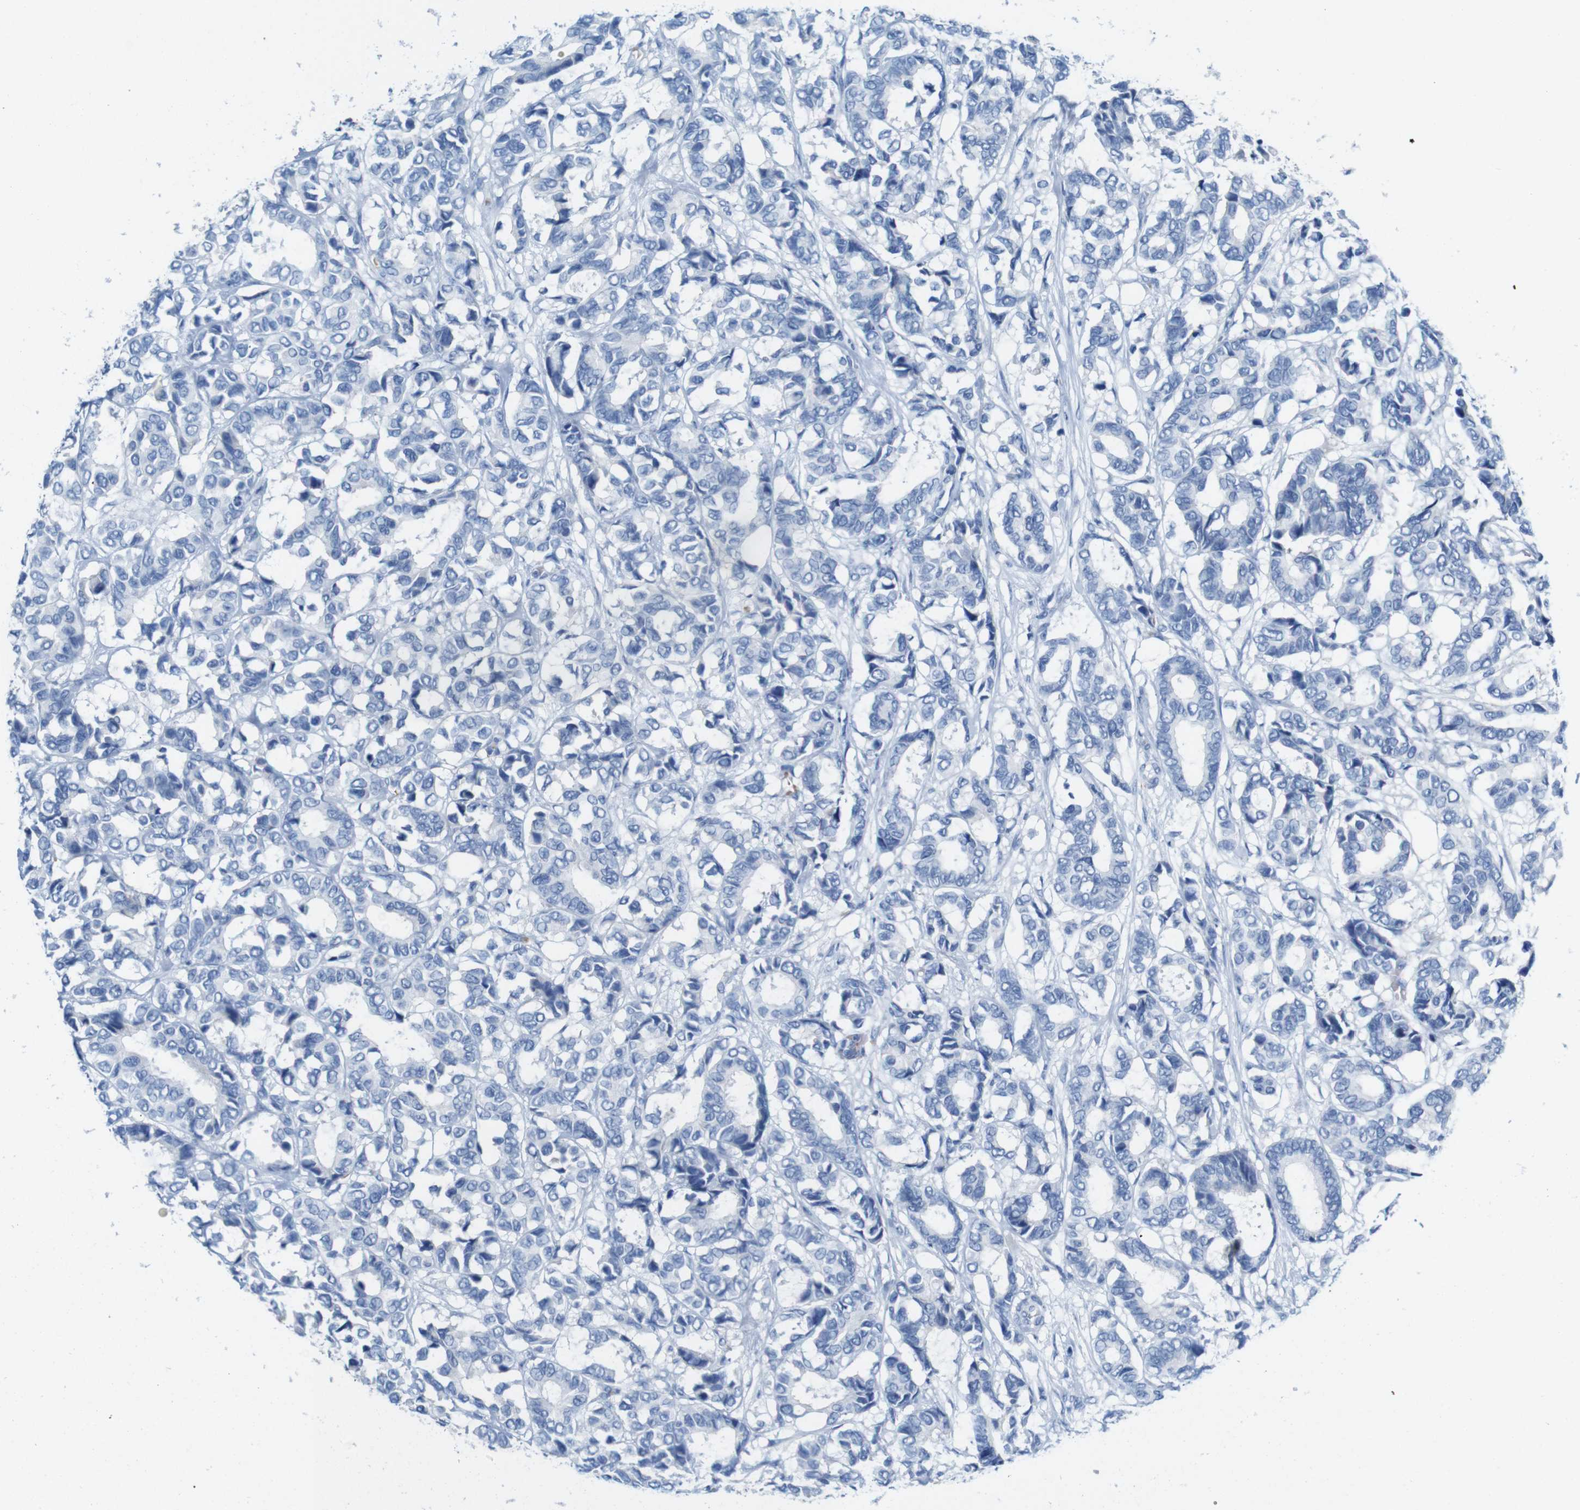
{"staining": {"intensity": "negative", "quantity": "none", "location": "none"}, "tissue": "breast cancer", "cell_type": "Tumor cells", "image_type": "cancer", "snomed": [{"axis": "morphology", "description": "Duct carcinoma"}, {"axis": "topography", "description": "Breast"}], "caption": "Immunohistochemistry of human breast intraductal carcinoma displays no expression in tumor cells.", "gene": "IGSF8", "patient": {"sex": "female", "age": 87}}